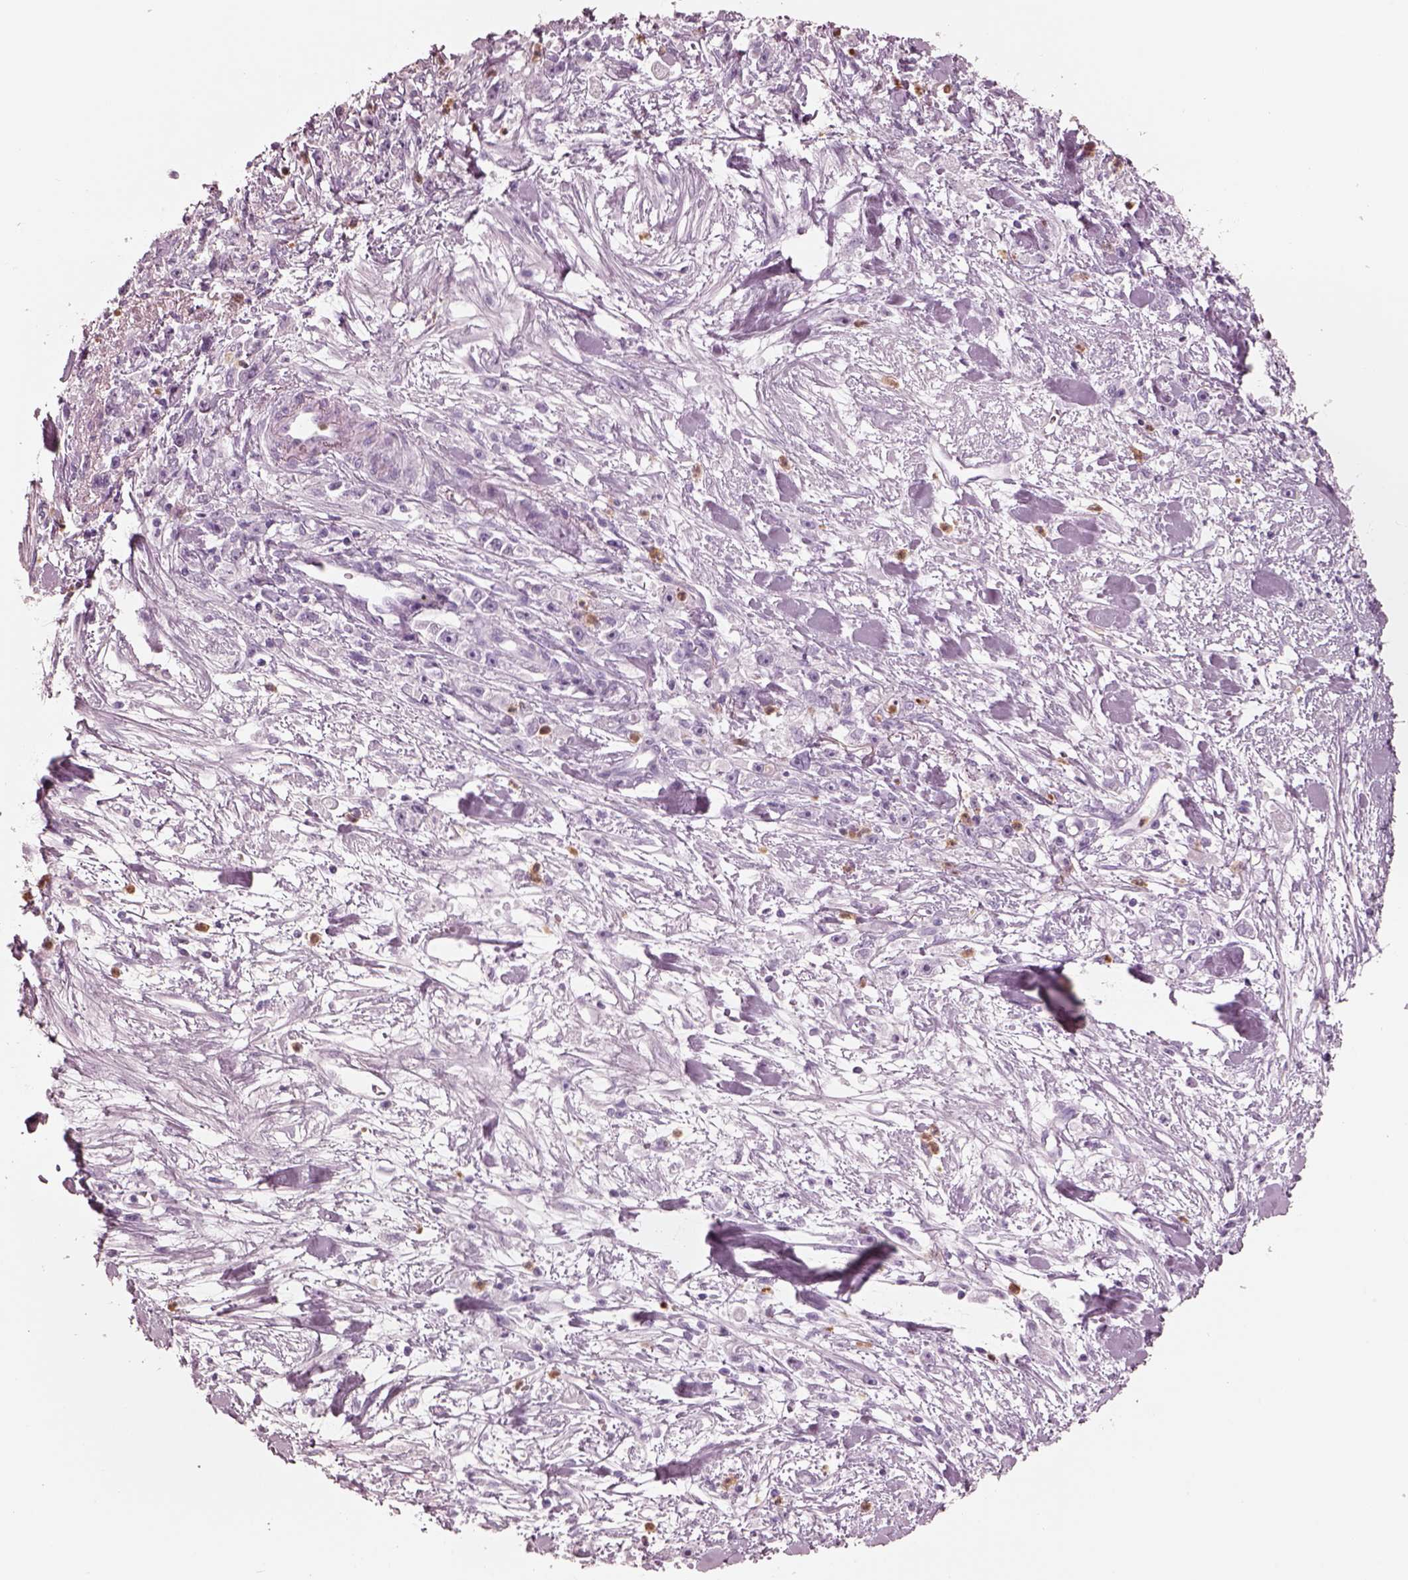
{"staining": {"intensity": "negative", "quantity": "none", "location": "none"}, "tissue": "stomach cancer", "cell_type": "Tumor cells", "image_type": "cancer", "snomed": [{"axis": "morphology", "description": "Adenocarcinoma, NOS"}, {"axis": "topography", "description": "Stomach"}], "caption": "Image shows no protein positivity in tumor cells of adenocarcinoma (stomach) tissue.", "gene": "ELANE", "patient": {"sex": "female", "age": 59}}